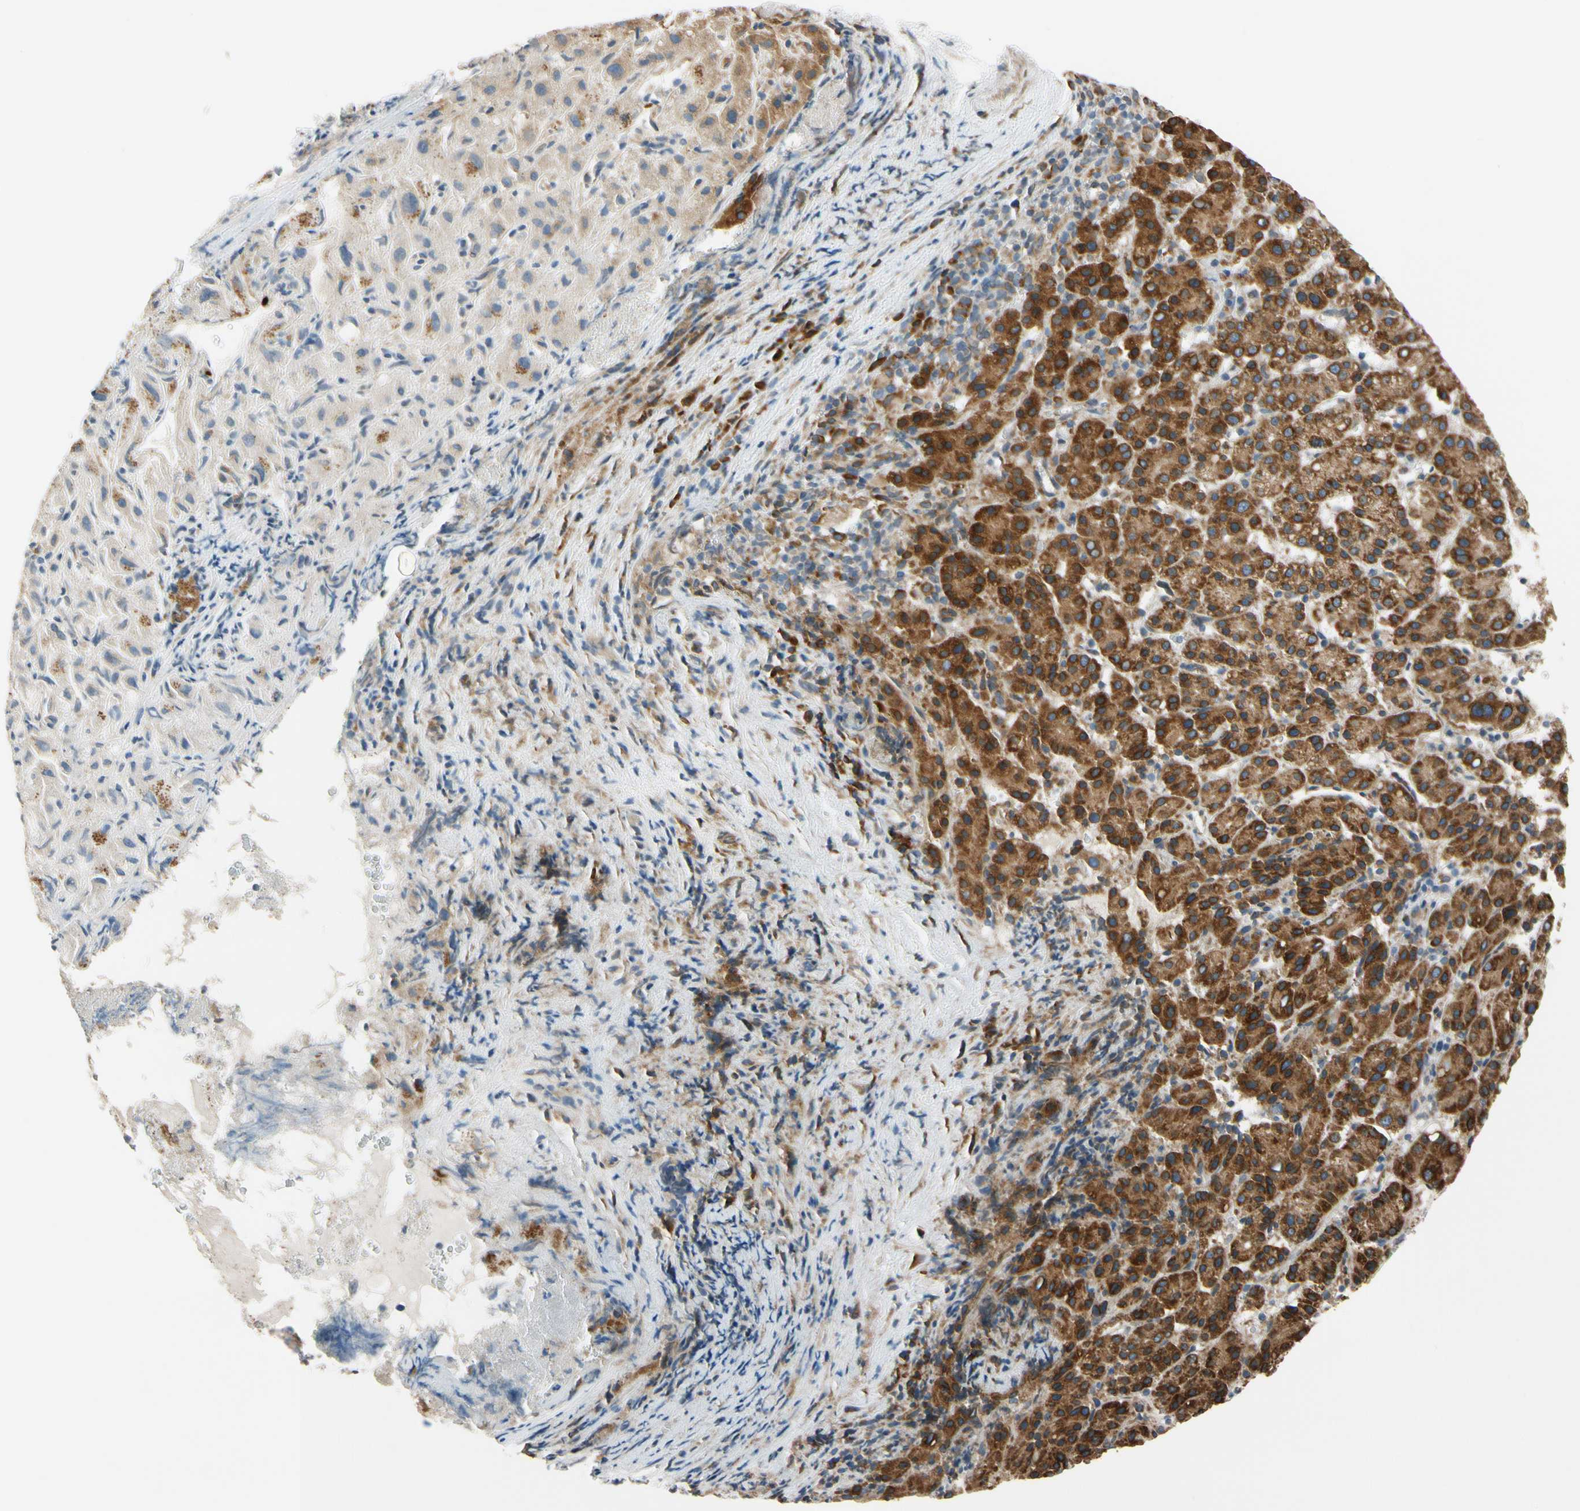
{"staining": {"intensity": "strong", "quantity": ">75%", "location": "cytoplasmic/membranous"}, "tissue": "liver cancer", "cell_type": "Tumor cells", "image_type": "cancer", "snomed": [{"axis": "morphology", "description": "Carcinoma, Hepatocellular, NOS"}, {"axis": "topography", "description": "Liver"}], "caption": "Liver cancer tissue displays strong cytoplasmic/membranous positivity in approximately >75% of tumor cells, visualized by immunohistochemistry. The protein of interest is stained brown, and the nuclei are stained in blue (DAB IHC with brightfield microscopy, high magnification).", "gene": "RPN2", "patient": {"sex": "female", "age": 58}}